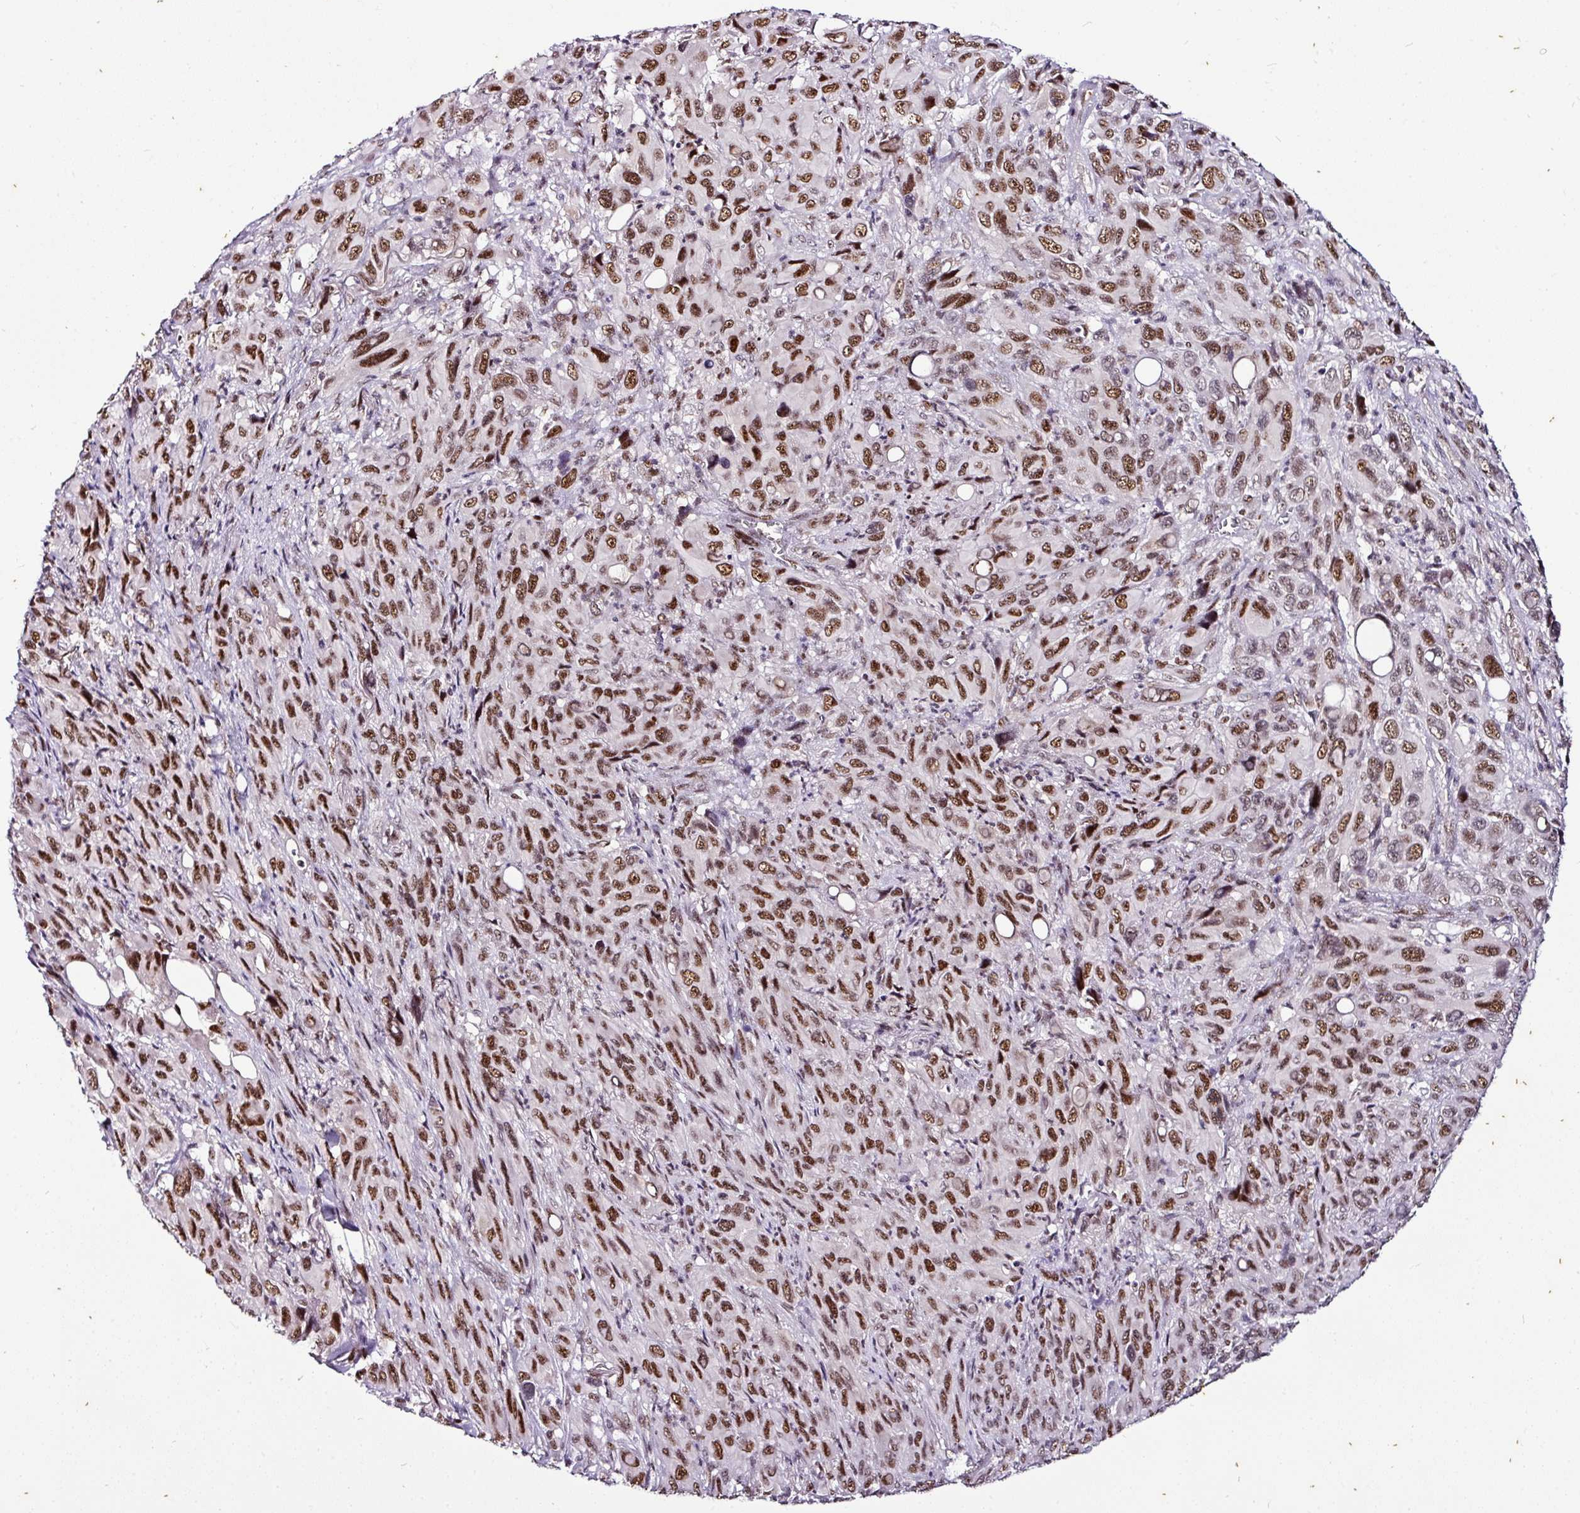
{"staining": {"intensity": "moderate", "quantity": ">75%", "location": "nuclear"}, "tissue": "melanoma", "cell_type": "Tumor cells", "image_type": "cancer", "snomed": [{"axis": "morphology", "description": "Malignant melanoma, Metastatic site"}, {"axis": "topography", "description": "Lung"}], "caption": "Immunohistochemistry (IHC) image of melanoma stained for a protein (brown), which shows medium levels of moderate nuclear staining in about >75% of tumor cells.", "gene": "KLF16", "patient": {"sex": "male", "age": 48}}